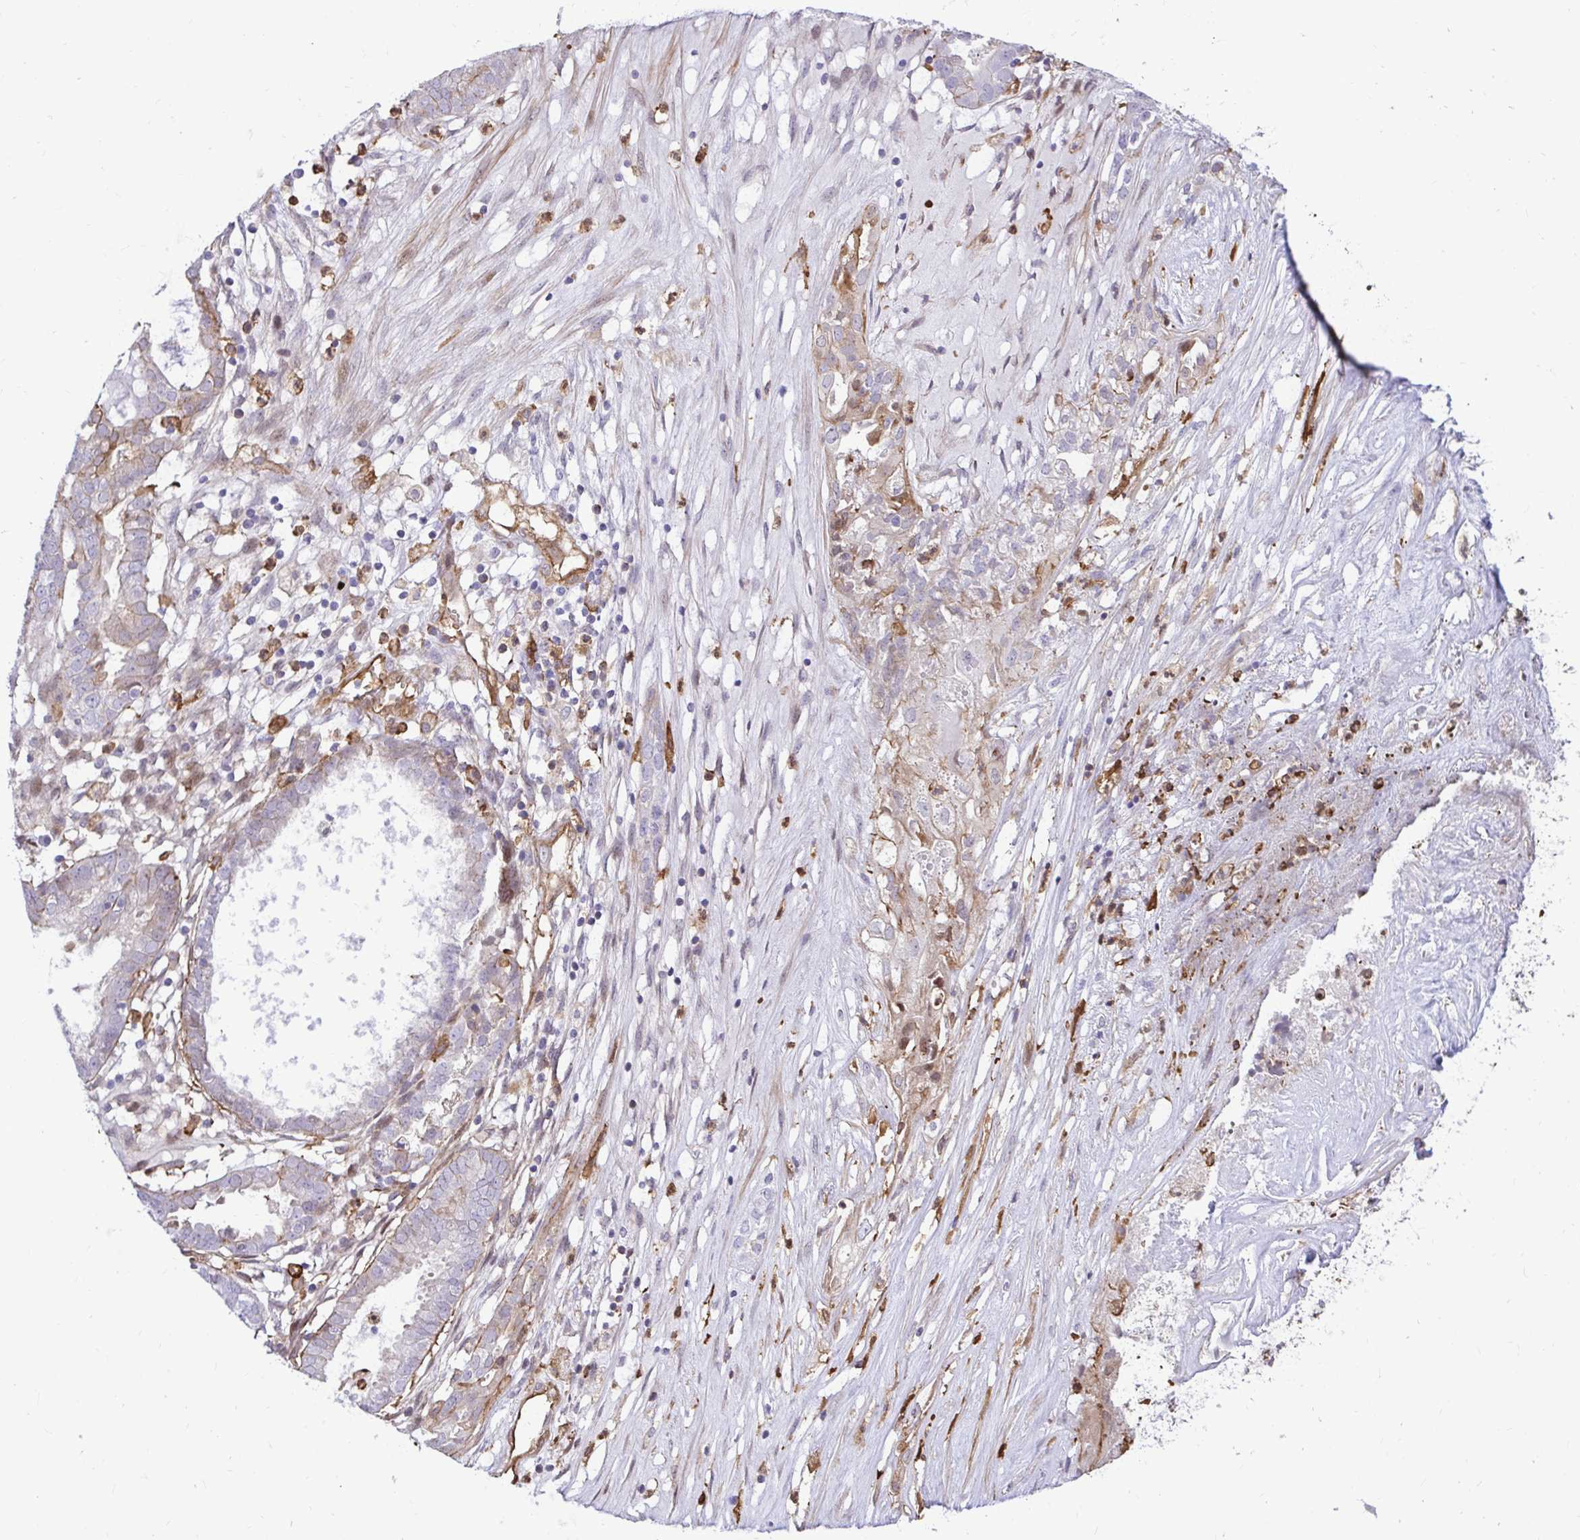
{"staining": {"intensity": "negative", "quantity": "none", "location": "none"}, "tissue": "ovarian cancer", "cell_type": "Tumor cells", "image_type": "cancer", "snomed": [{"axis": "morphology", "description": "Carcinoma, endometroid"}, {"axis": "topography", "description": "Ovary"}], "caption": "IHC image of human ovarian cancer stained for a protein (brown), which exhibits no staining in tumor cells. Brightfield microscopy of IHC stained with DAB (3,3'-diaminobenzidine) (brown) and hematoxylin (blue), captured at high magnification.", "gene": "GSN", "patient": {"sex": "female", "age": 64}}